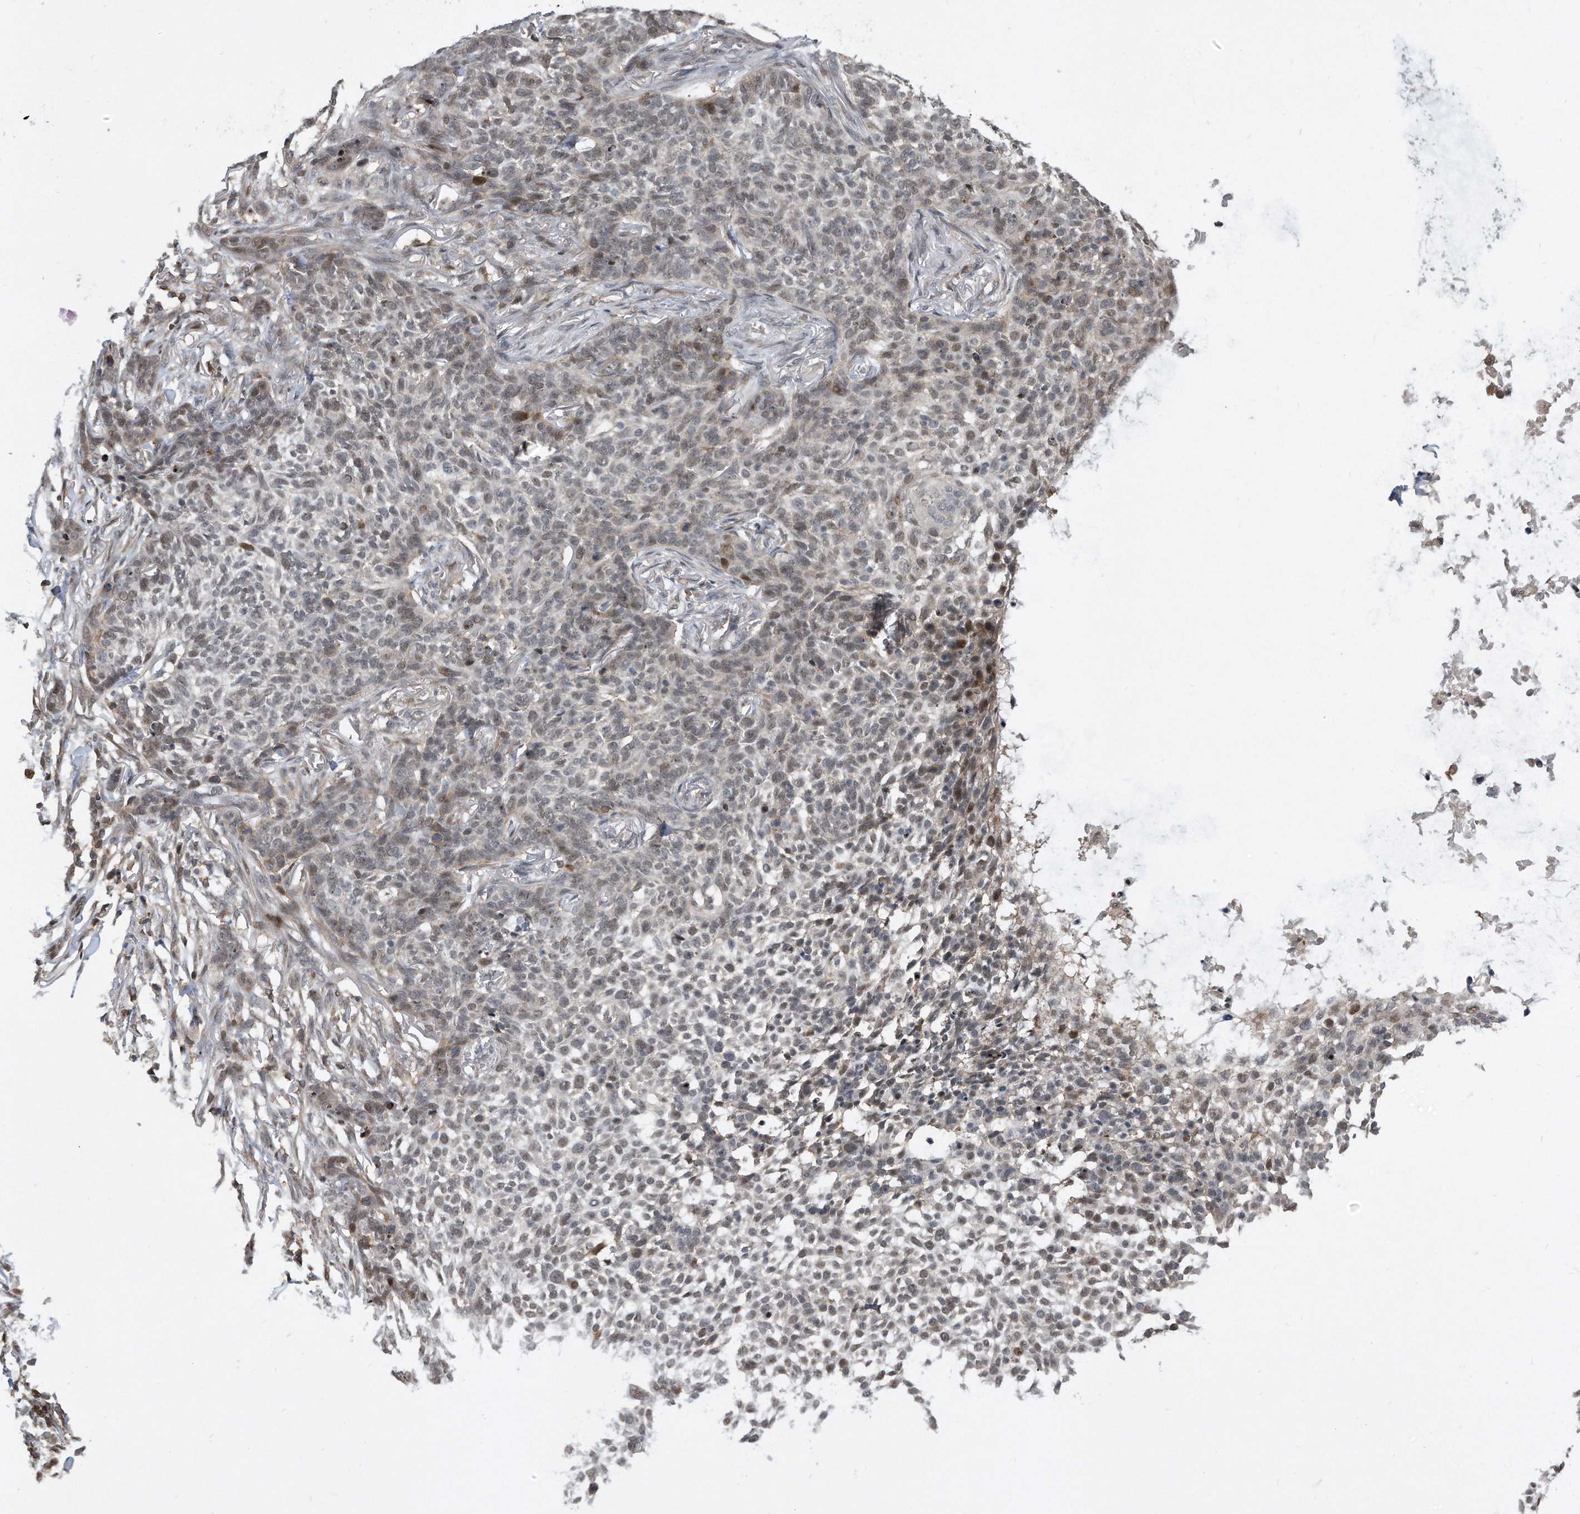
{"staining": {"intensity": "moderate", "quantity": "<25%", "location": "nuclear"}, "tissue": "skin cancer", "cell_type": "Tumor cells", "image_type": "cancer", "snomed": [{"axis": "morphology", "description": "Basal cell carcinoma"}, {"axis": "topography", "description": "Skin"}], "caption": "A high-resolution photomicrograph shows IHC staining of skin cancer (basal cell carcinoma), which demonstrates moderate nuclear staining in about <25% of tumor cells.", "gene": "PGBD2", "patient": {"sex": "male", "age": 85}}